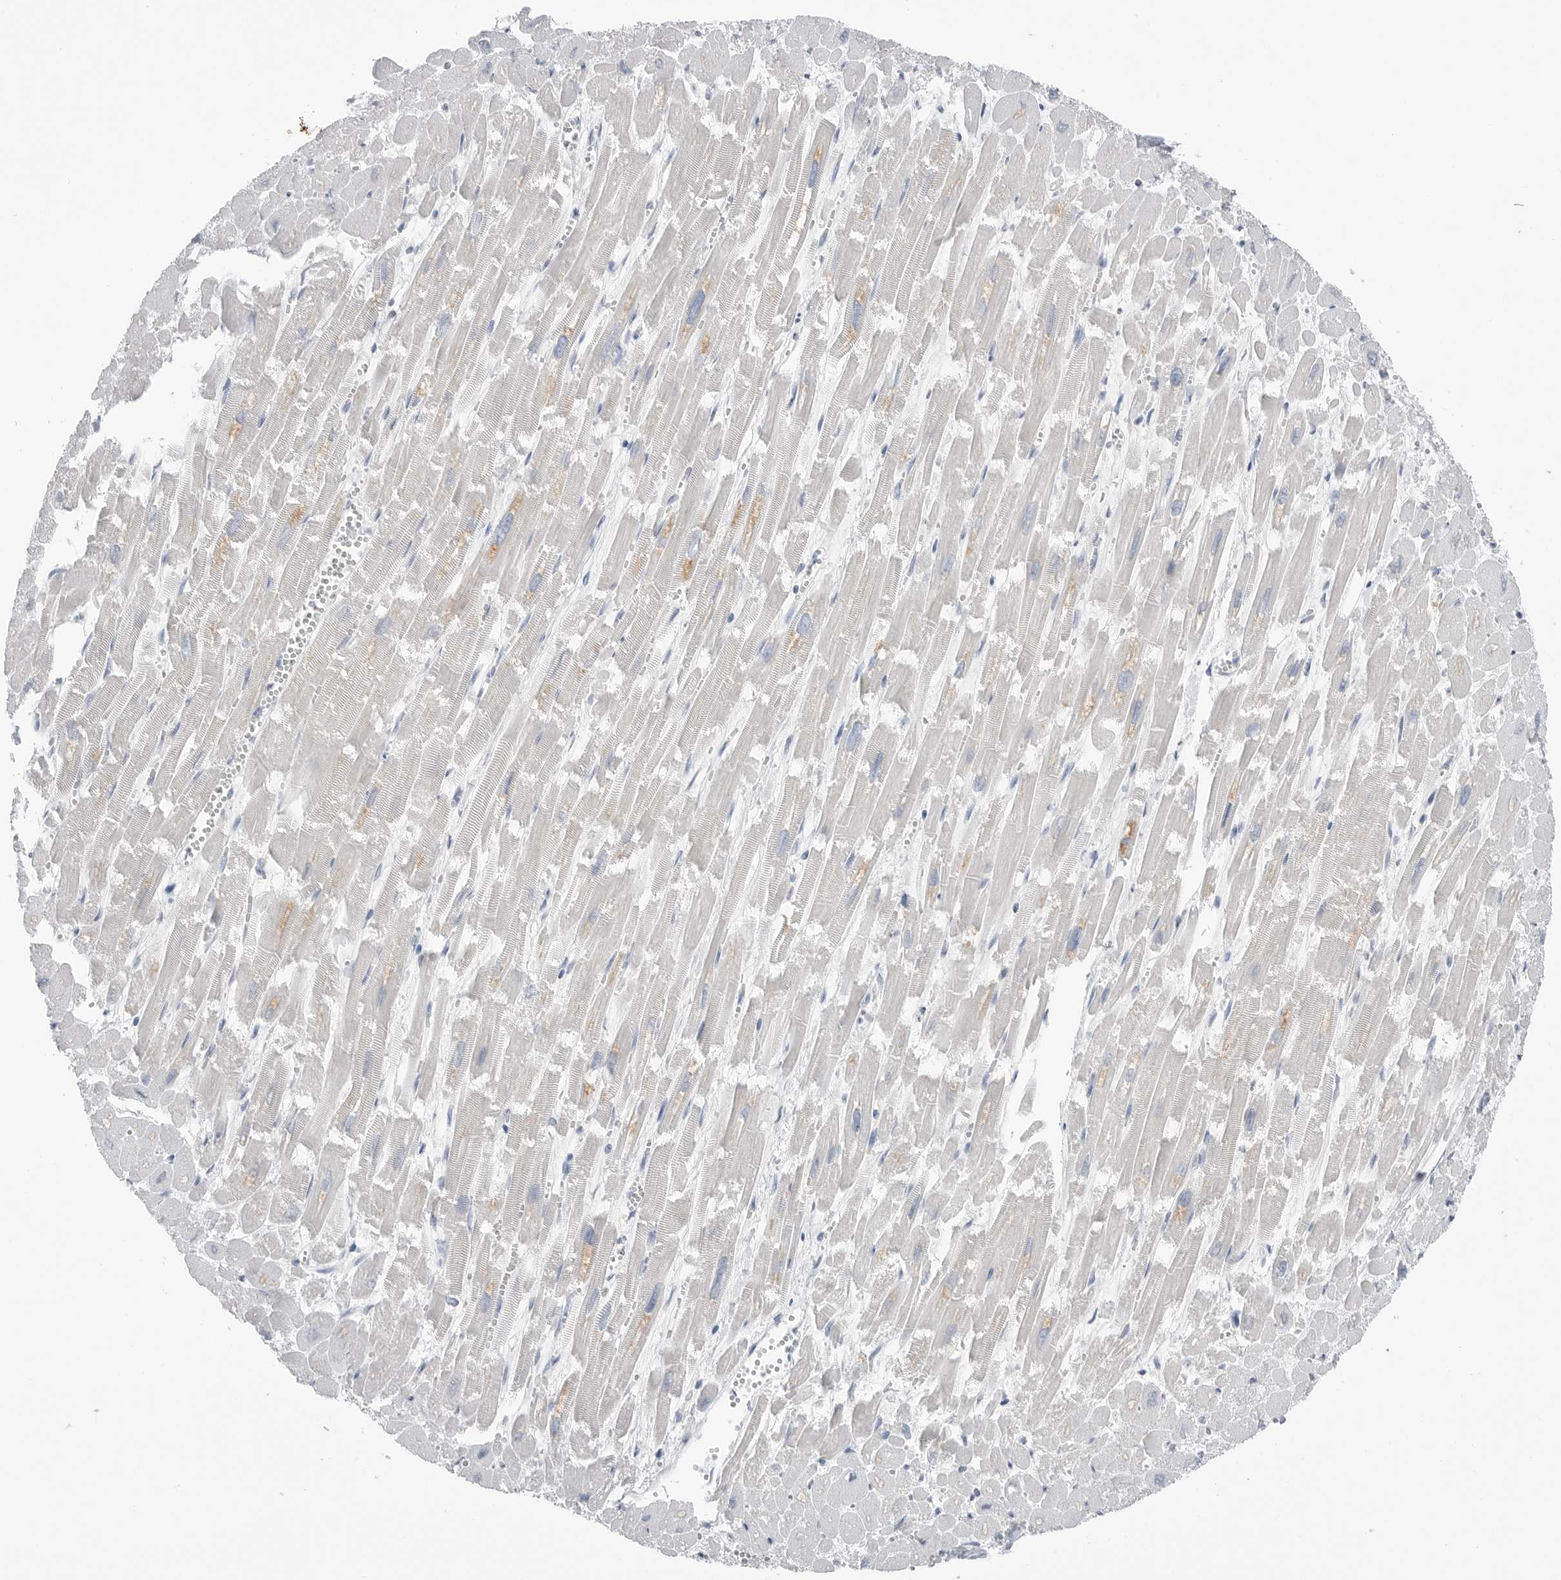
{"staining": {"intensity": "weak", "quantity": "<25%", "location": "cytoplasmic/membranous"}, "tissue": "heart muscle", "cell_type": "Cardiomyocytes", "image_type": "normal", "snomed": [{"axis": "morphology", "description": "Normal tissue, NOS"}, {"axis": "topography", "description": "Heart"}], "caption": "Immunohistochemical staining of unremarkable human heart muscle shows no significant expression in cardiomyocytes. (Immunohistochemistry, brightfield microscopy, high magnification).", "gene": "ABHD12", "patient": {"sex": "male", "age": 54}}